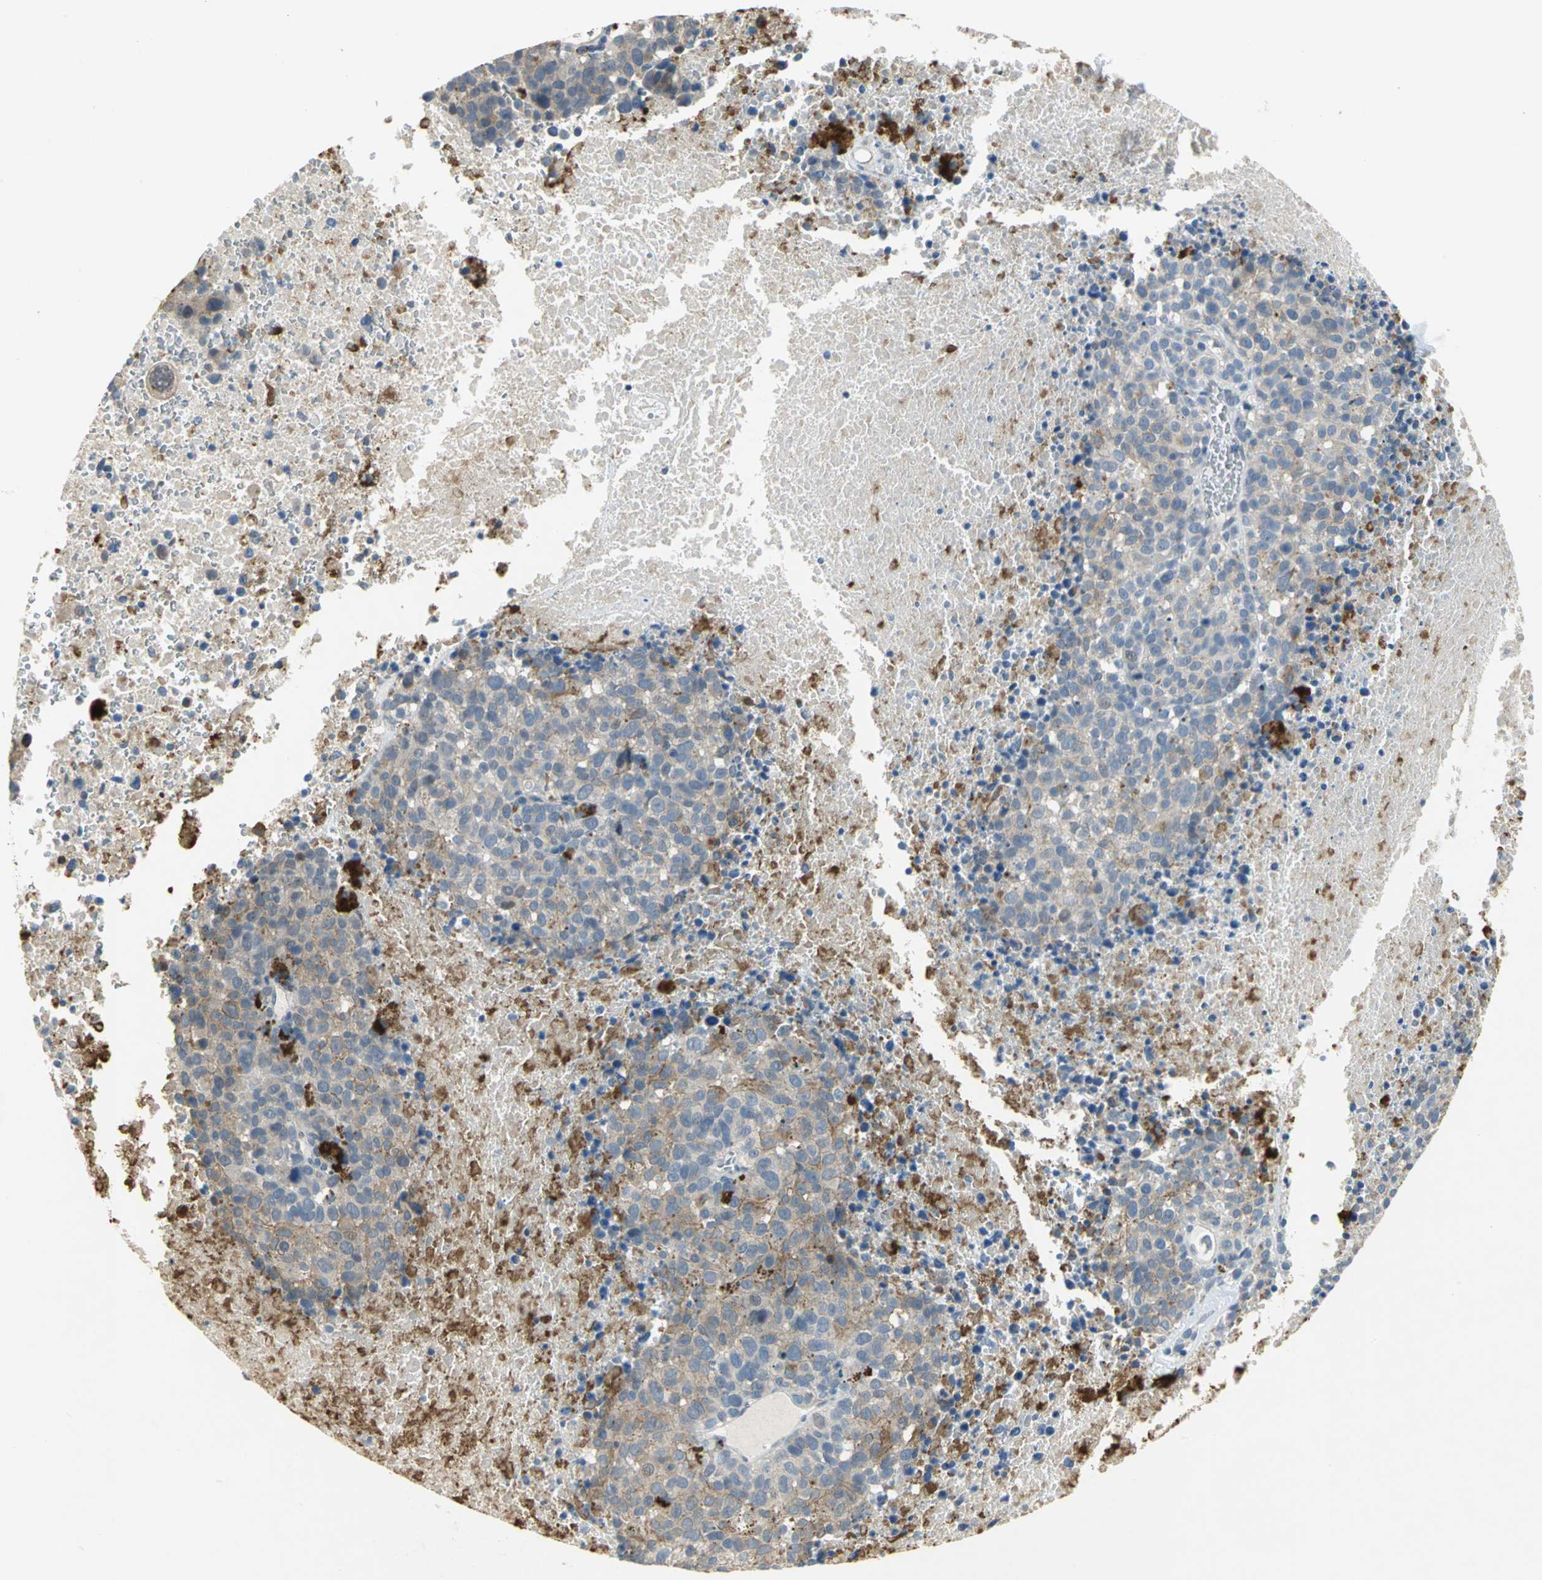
{"staining": {"intensity": "weak", "quantity": "25%-75%", "location": "cytoplasmic/membranous"}, "tissue": "melanoma", "cell_type": "Tumor cells", "image_type": "cancer", "snomed": [{"axis": "morphology", "description": "Malignant melanoma, Metastatic site"}, {"axis": "topography", "description": "Cerebral cortex"}], "caption": "Immunohistochemistry (IHC) (DAB) staining of human malignant melanoma (metastatic site) demonstrates weak cytoplasmic/membranous protein staining in approximately 25%-75% of tumor cells.", "gene": "IL17RB", "patient": {"sex": "female", "age": 52}}